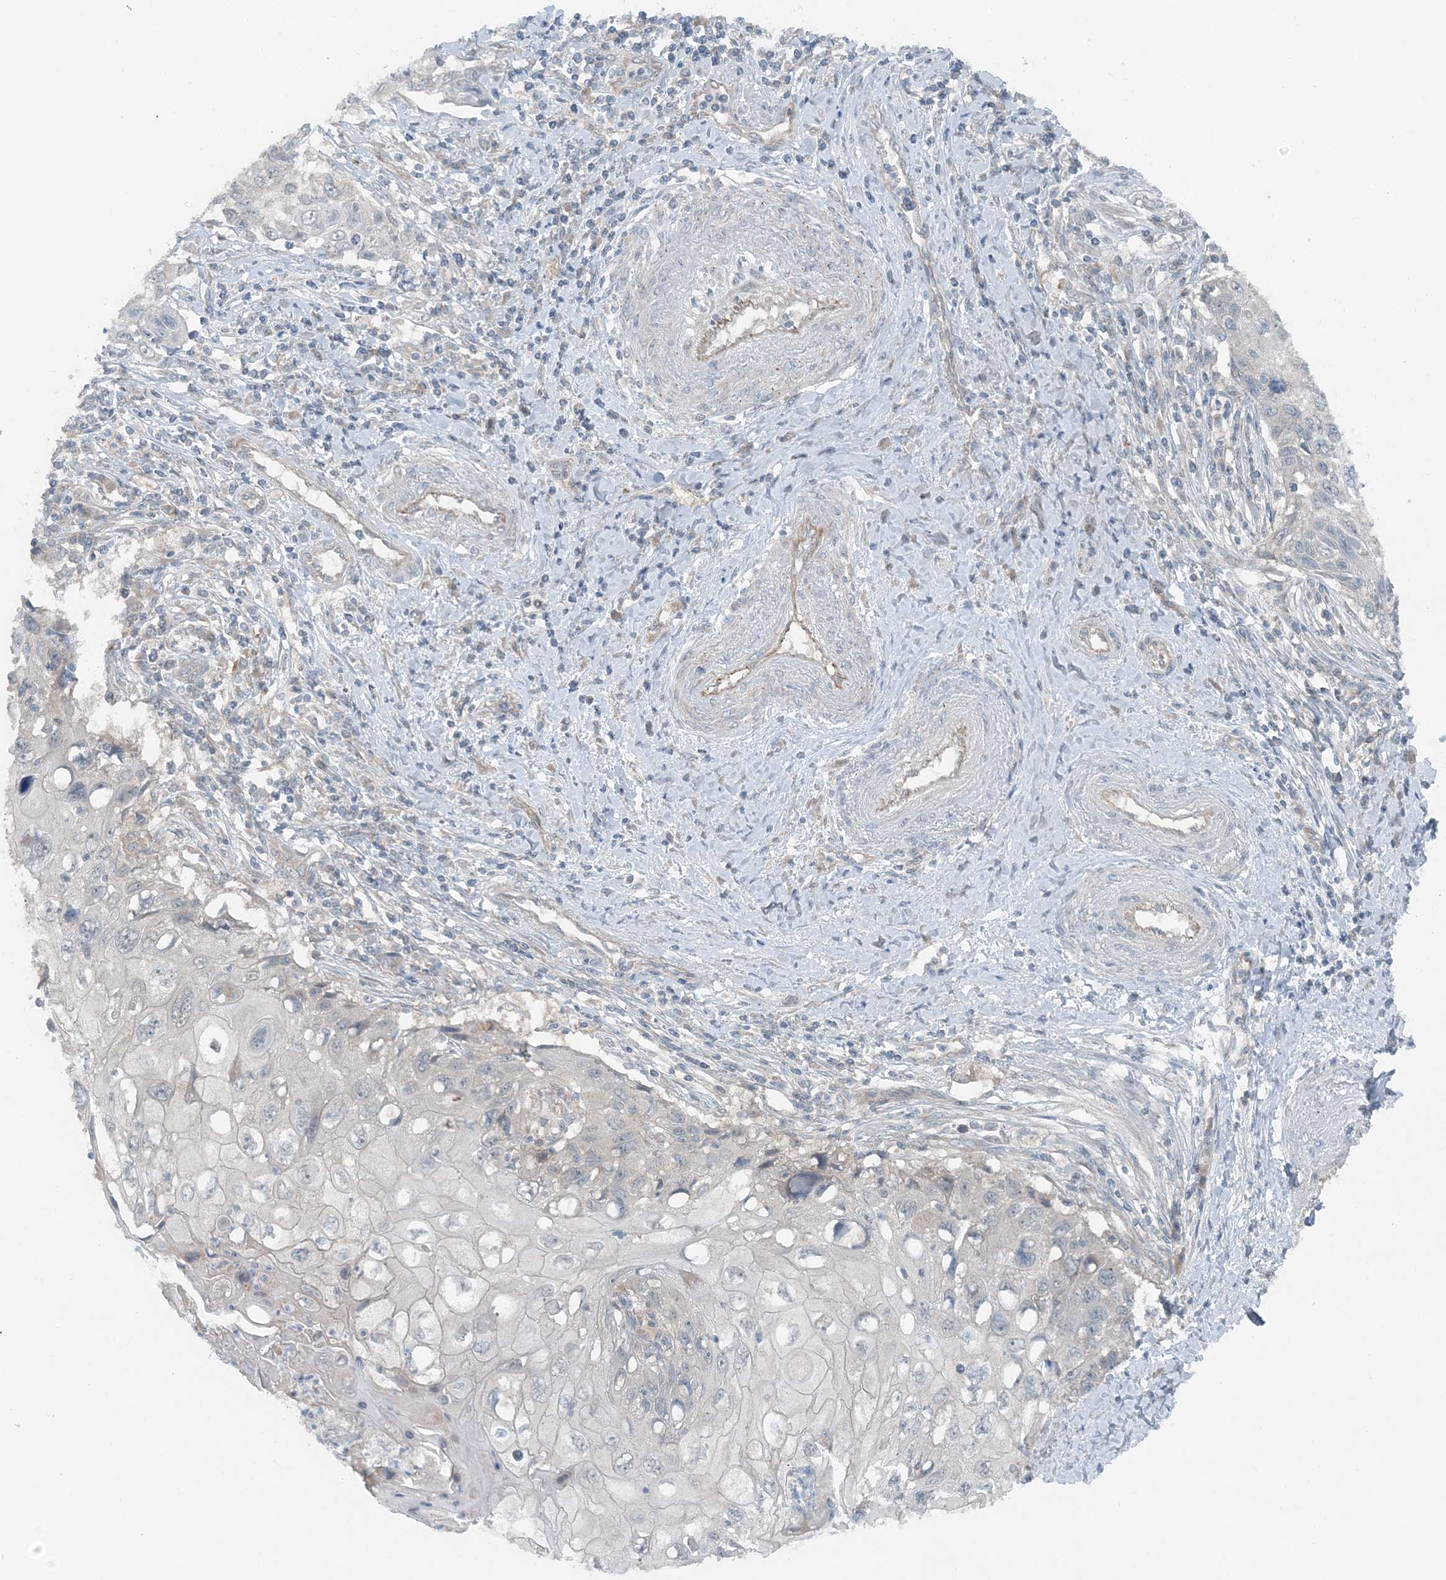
{"staining": {"intensity": "negative", "quantity": "none", "location": "none"}, "tissue": "cervical cancer", "cell_type": "Tumor cells", "image_type": "cancer", "snomed": [{"axis": "morphology", "description": "Squamous cell carcinoma, NOS"}, {"axis": "topography", "description": "Cervix"}], "caption": "DAB immunohistochemical staining of cervical squamous cell carcinoma demonstrates no significant positivity in tumor cells.", "gene": "MITD1", "patient": {"sex": "female", "age": 70}}